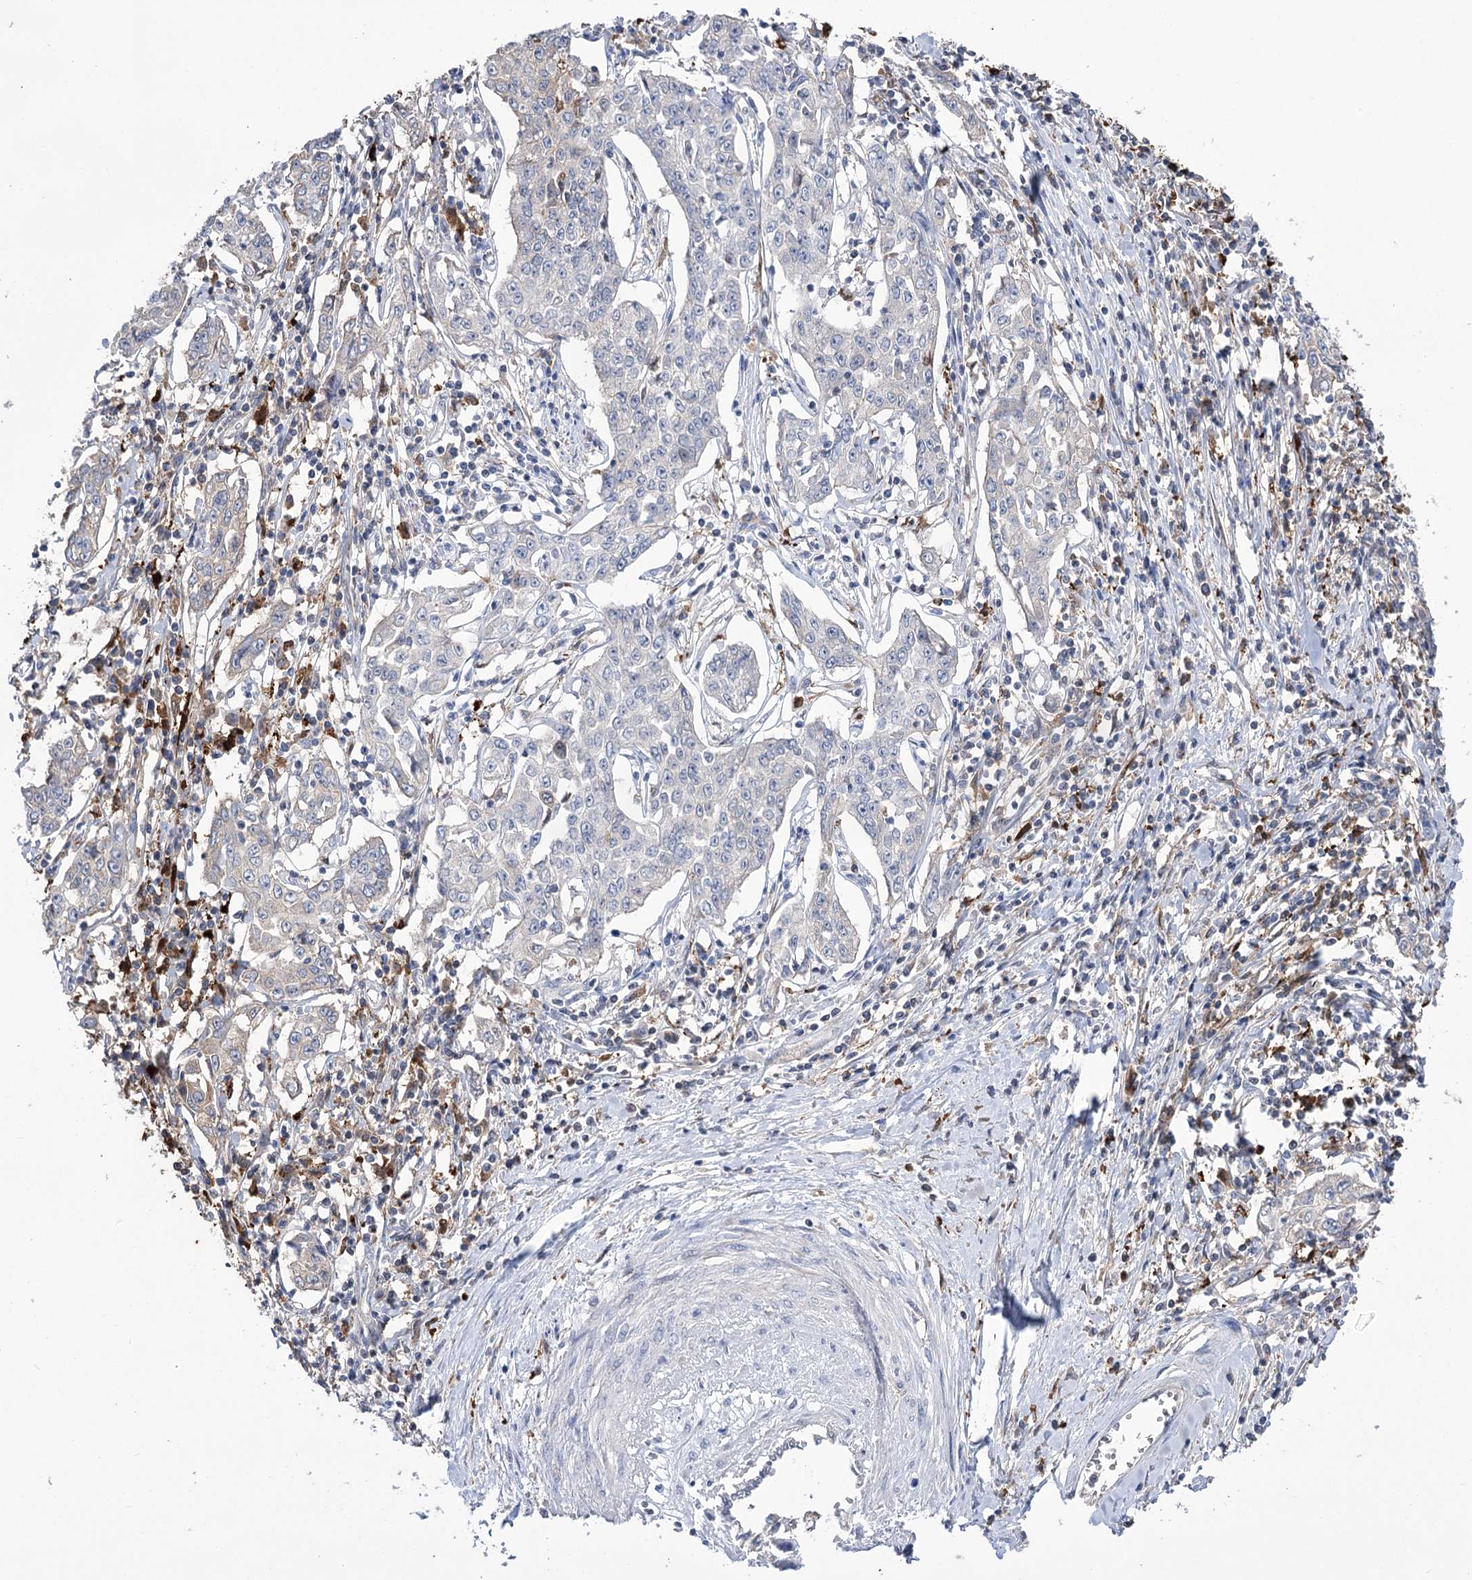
{"staining": {"intensity": "negative", "quantity": "none", "location": "none"}, "tissue": "cervical cancer", "cell_type": "Tumor cells", "image_type": "cancer", "snomed": [{"axis": "morphology", "description": "Squamous cell carcinoma, NOS"}, {"axis": "topography", "description": "Cervix"}], "caption": "The image reveals no significant expression in tumor cells of cervical squamous cell carcinoma.", "gene": "ZNF622", "patient": {"sex": "female", "age": 35}}